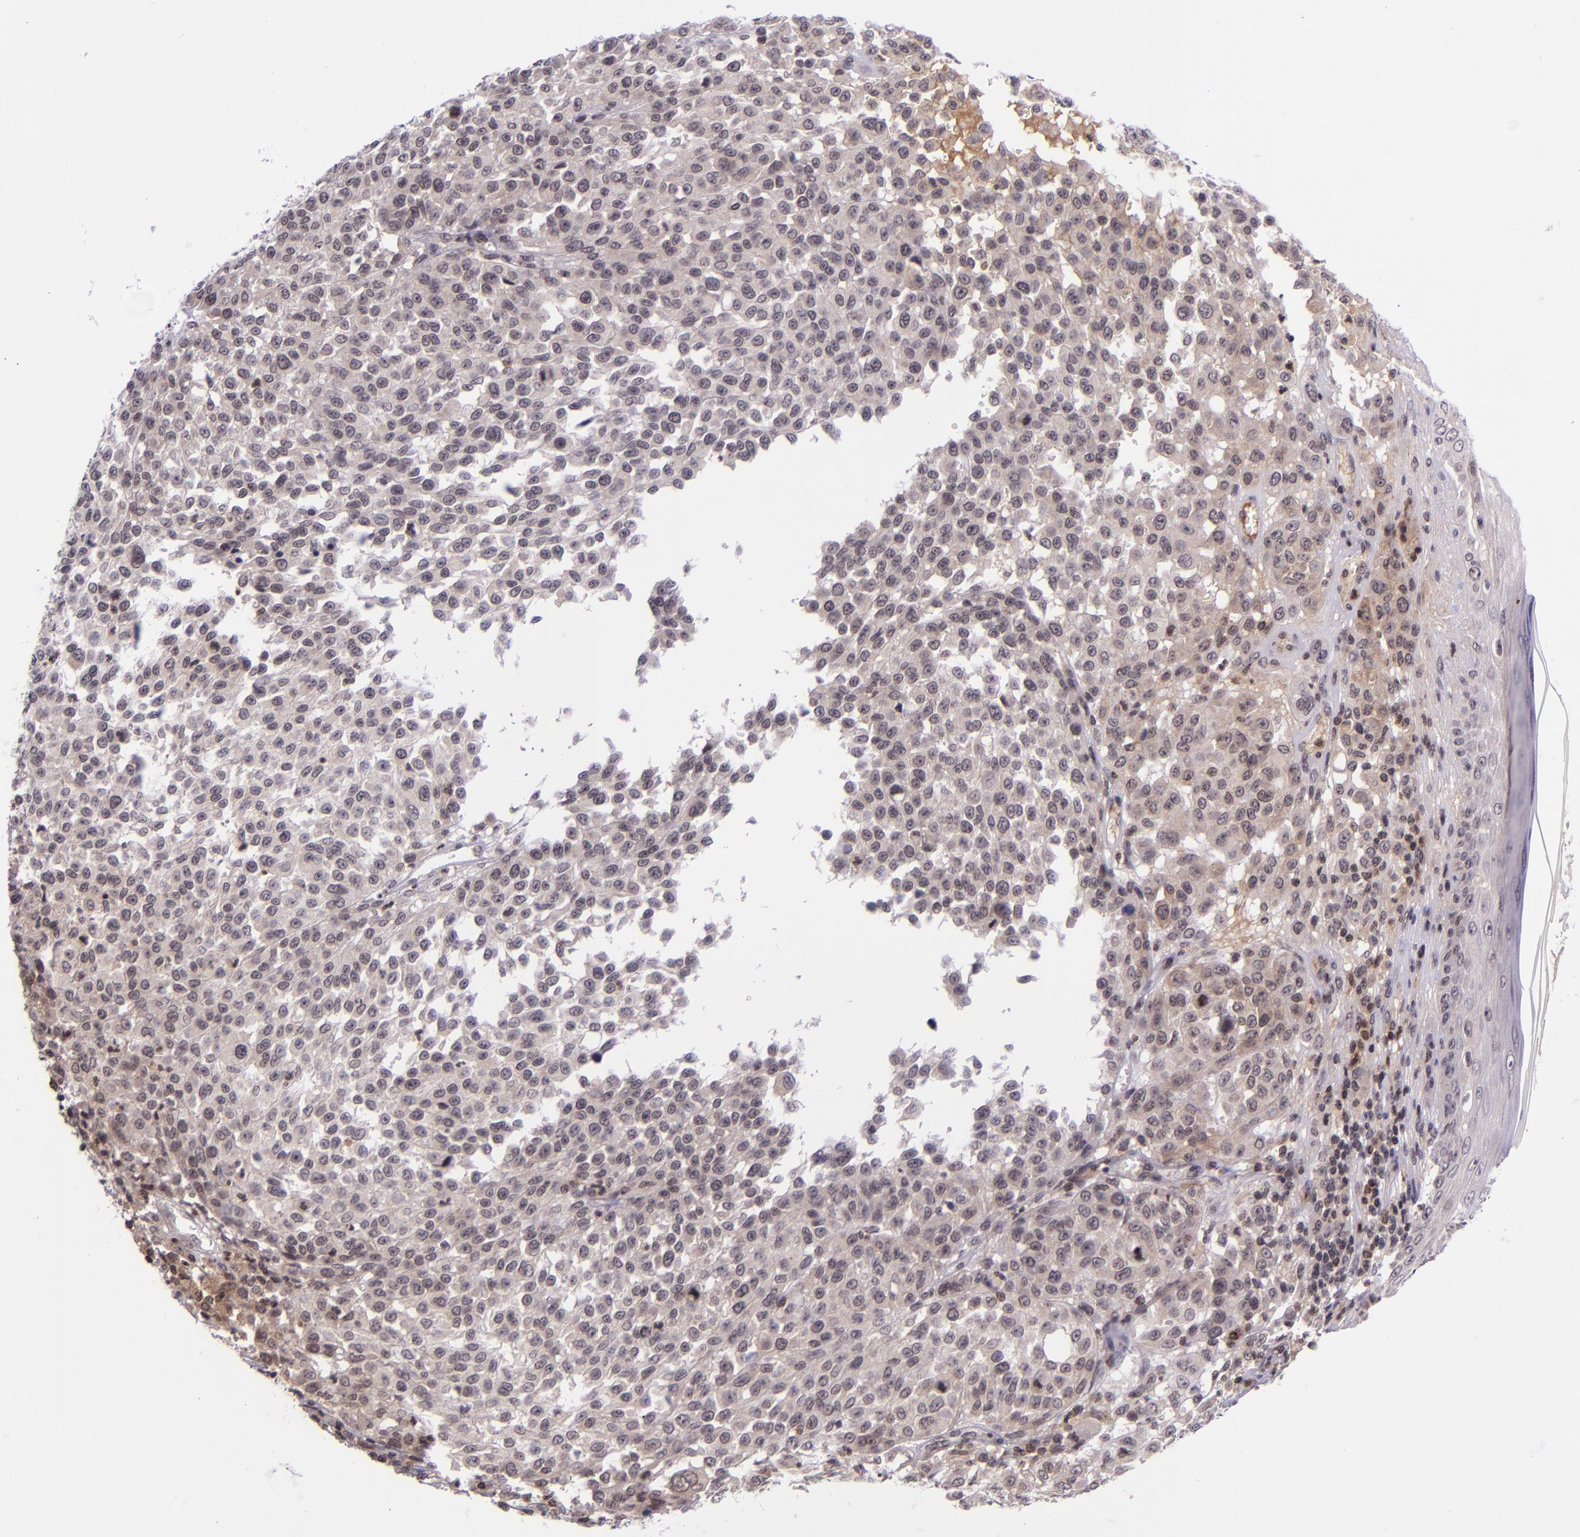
{"staining": {"intensity": "weak", "quantity": "<25%", "location": "cytoplasmic/membranous"}, "tissue": "melanoma", "cell_type": "Tumor cells", "image_type": "cancer", "snomed": [{"axis": "morphology", "description": "Malignant melanoma, NOS"}, {"axis": "topography", "description": "Skin"}], "caption": "An immunohistochemistry (IHC) histopathology image of malignant melanoma is shown. There is no staining in tumor cells of malignant melanoma.", "gene": "SELL", "patient": {"sex": "female", "age": 49}}